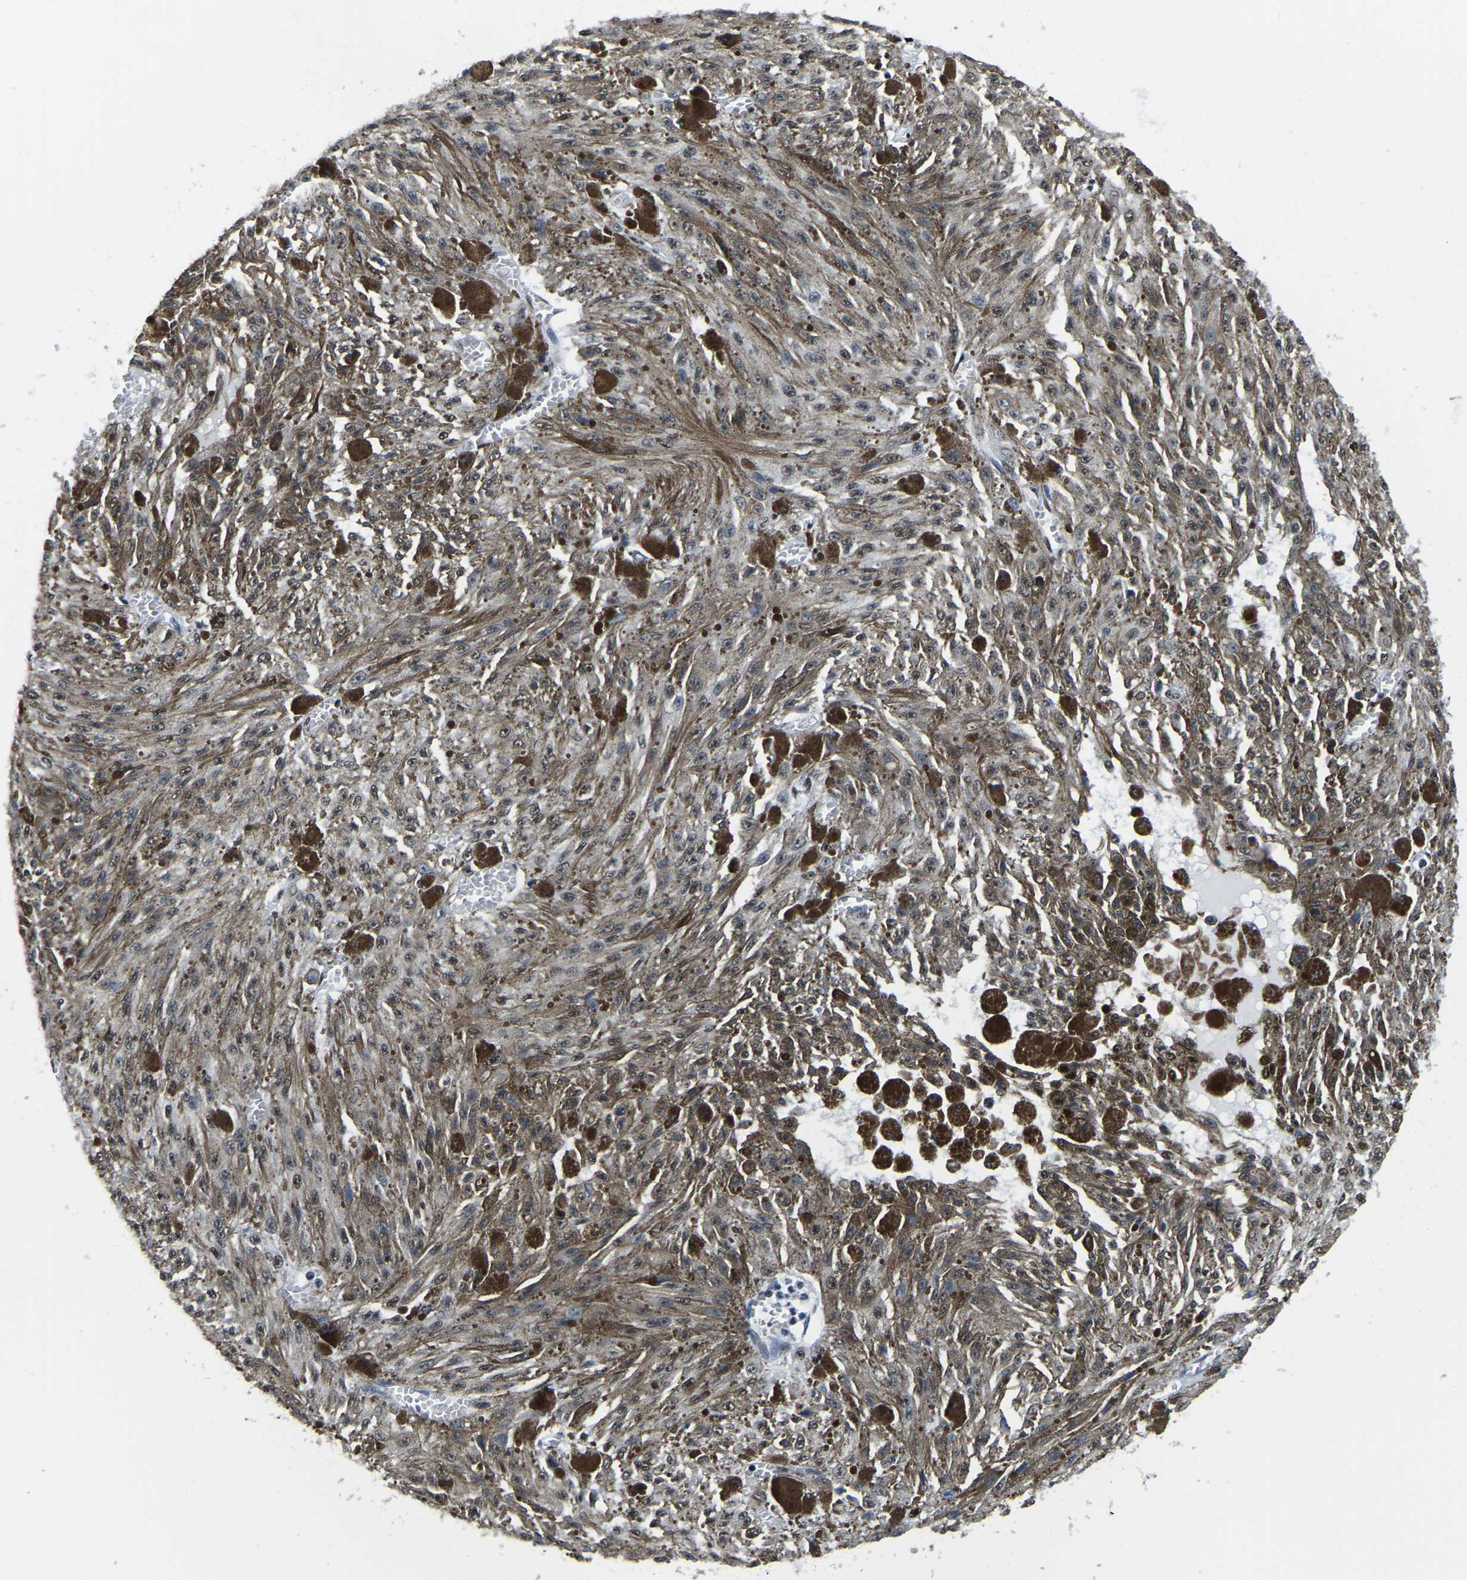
{"staining": {"intensity": "weak", "quantity": ">75%", "location": "cytoplasmic/membranous"}, "tissue": "melanoma", "cell_type": "Tumor cells", "image_type": "cancer", "snomed": [{"axis": "morphology", "description": "Malignant melanoma, NOS"}, {"axis": "topography", "description": "Other"}], "caption": "Melanoma stained for a protein displays weak cytoplasmic/membranous positivity in tumor cells. Using DAB (3,3'-diaminobenzidine) (brown) and hematoxylin (blue) stains, captured at high magnification using brightfield microscopy.", "gene": "UBA1", "patient": {"sex": "male", "age": 79}}